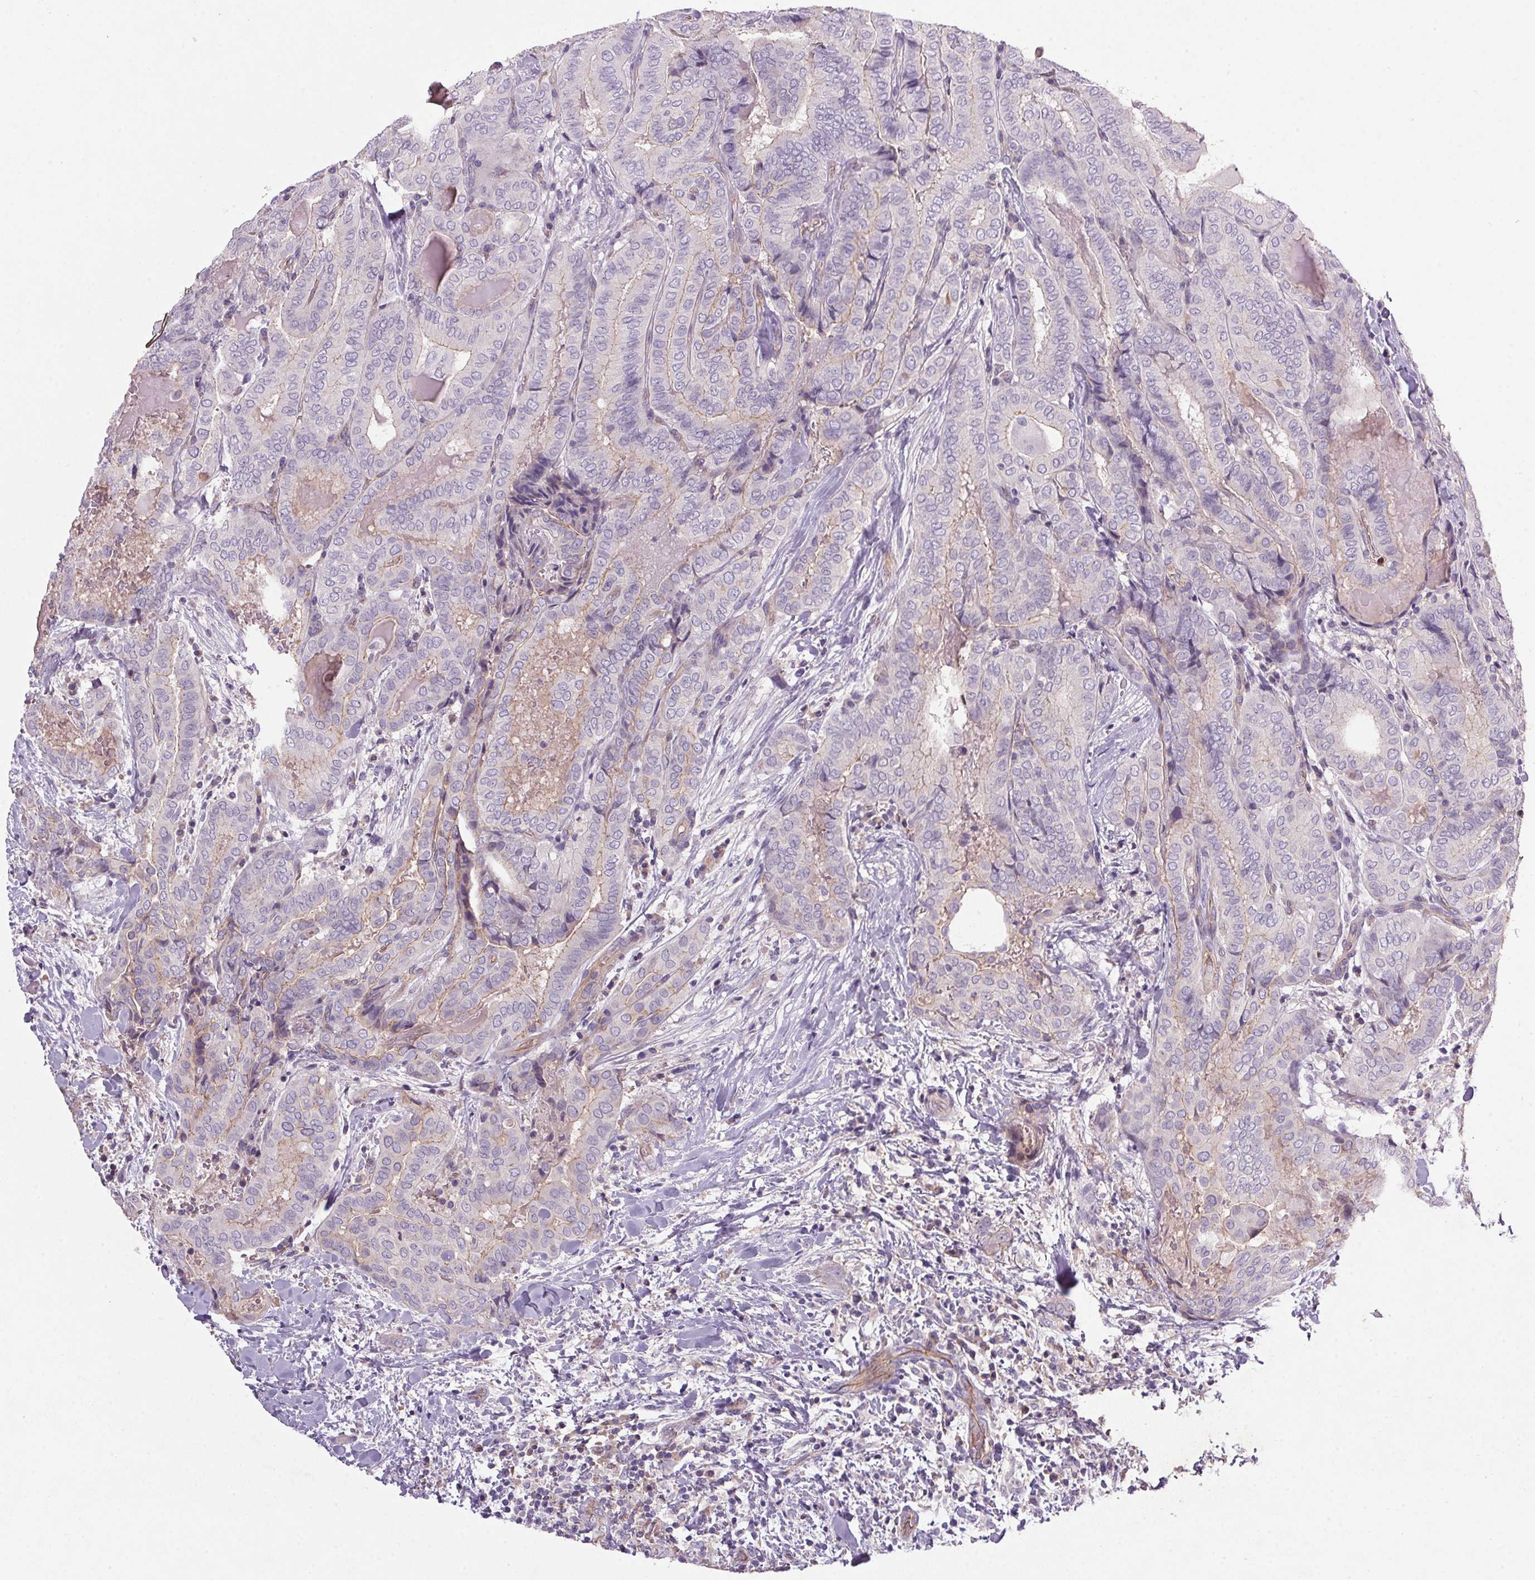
{"staining": {"intensity": "weak", "quantity": "<25%", "location": "cytoplasmic/membranous"}, "tissue": "thyroid cancer", "cell_type": "Tumor cells", "image_type": "cancer", "snomed": [{"axis": "morphology", "description": "Papillary adenocarcinoma, NOS"}, {"axis": "topography", "description": "Thyroid gland"}], "caption": "Tumor cells are negative for protein expression in human thyroid papillary adenocarcinoma.", "gene": "APOC4", "patient": {"sex": "female", "age": 61}}